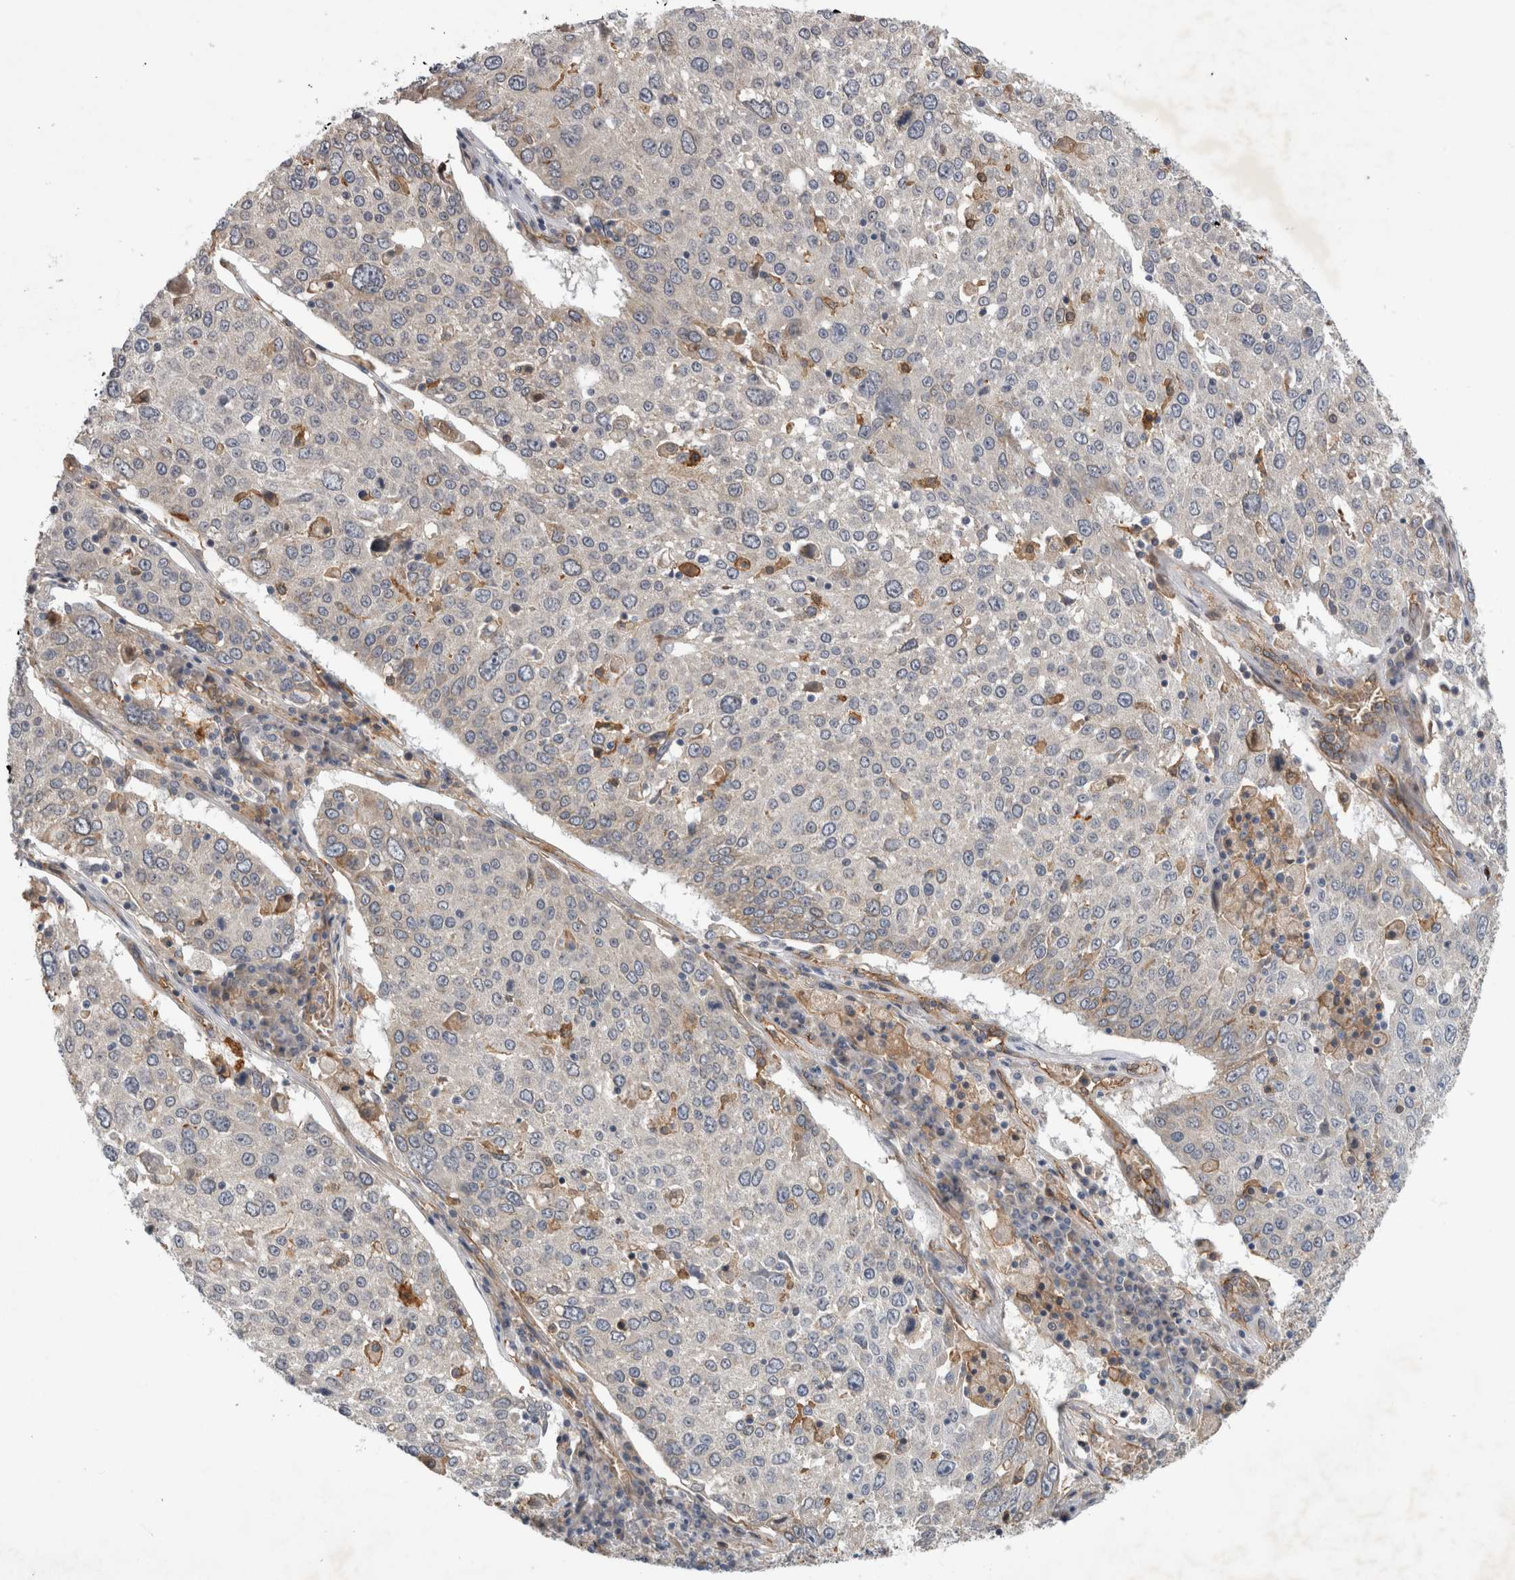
{"staining": {"intensity": "negative", "quantity": "none", "location": "none"}, "tissue": "lung cancer", "cell_type": "Tumor cells", "image_type": "cancer", "snomed": [{"axis": "morphology", "description": "Squamous cell carcinoma, NOS"}, {"axis": "topography", "description": "Lung"}], "caption": "Lung cancer was stained to show a protein in brown. There is no significant staining in tumor cells. Nuclei are stained in blue.", "gene": "ANKFY1", "patient": {"sex": "male", "age": 65}}